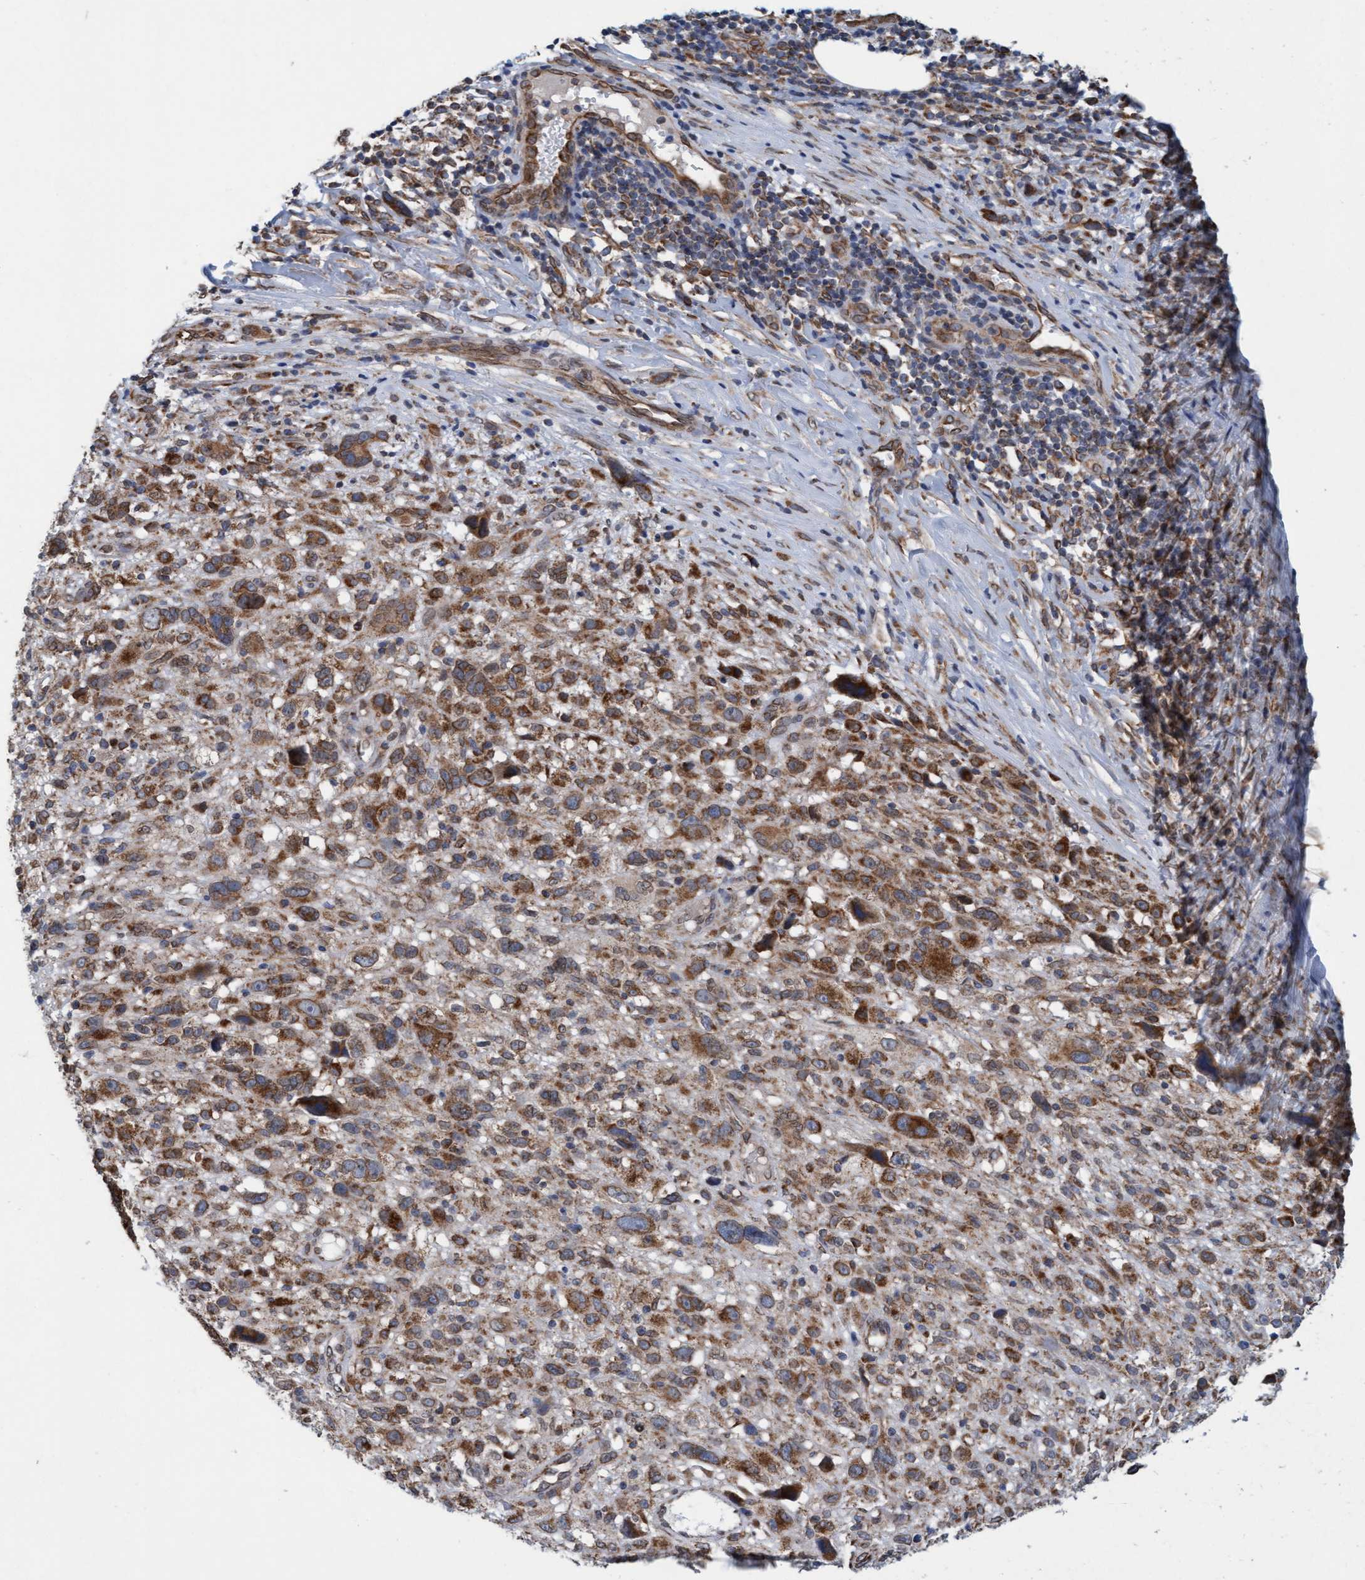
{"staining": {"intensity": "moderate", "quantity": ">75%", "location": "cytoplasmic/membranous"}, "tissue": "melanoma", "cell_type": "Tumor cells", "image_type": "cancer", "snomed": [{"axis": "morphology", "description": "Malignant melanoma, NOS"}, {"axis": "topography", "description": "Skin"}], "caption": "Immunohistochemical staining of malignant melanoma displays medium levels of moderate cytoplasmic/membranous staining in about >75% of tumor cells.", "gene": "MRPS23", "patient": {"sex": "female", "age": 55}}